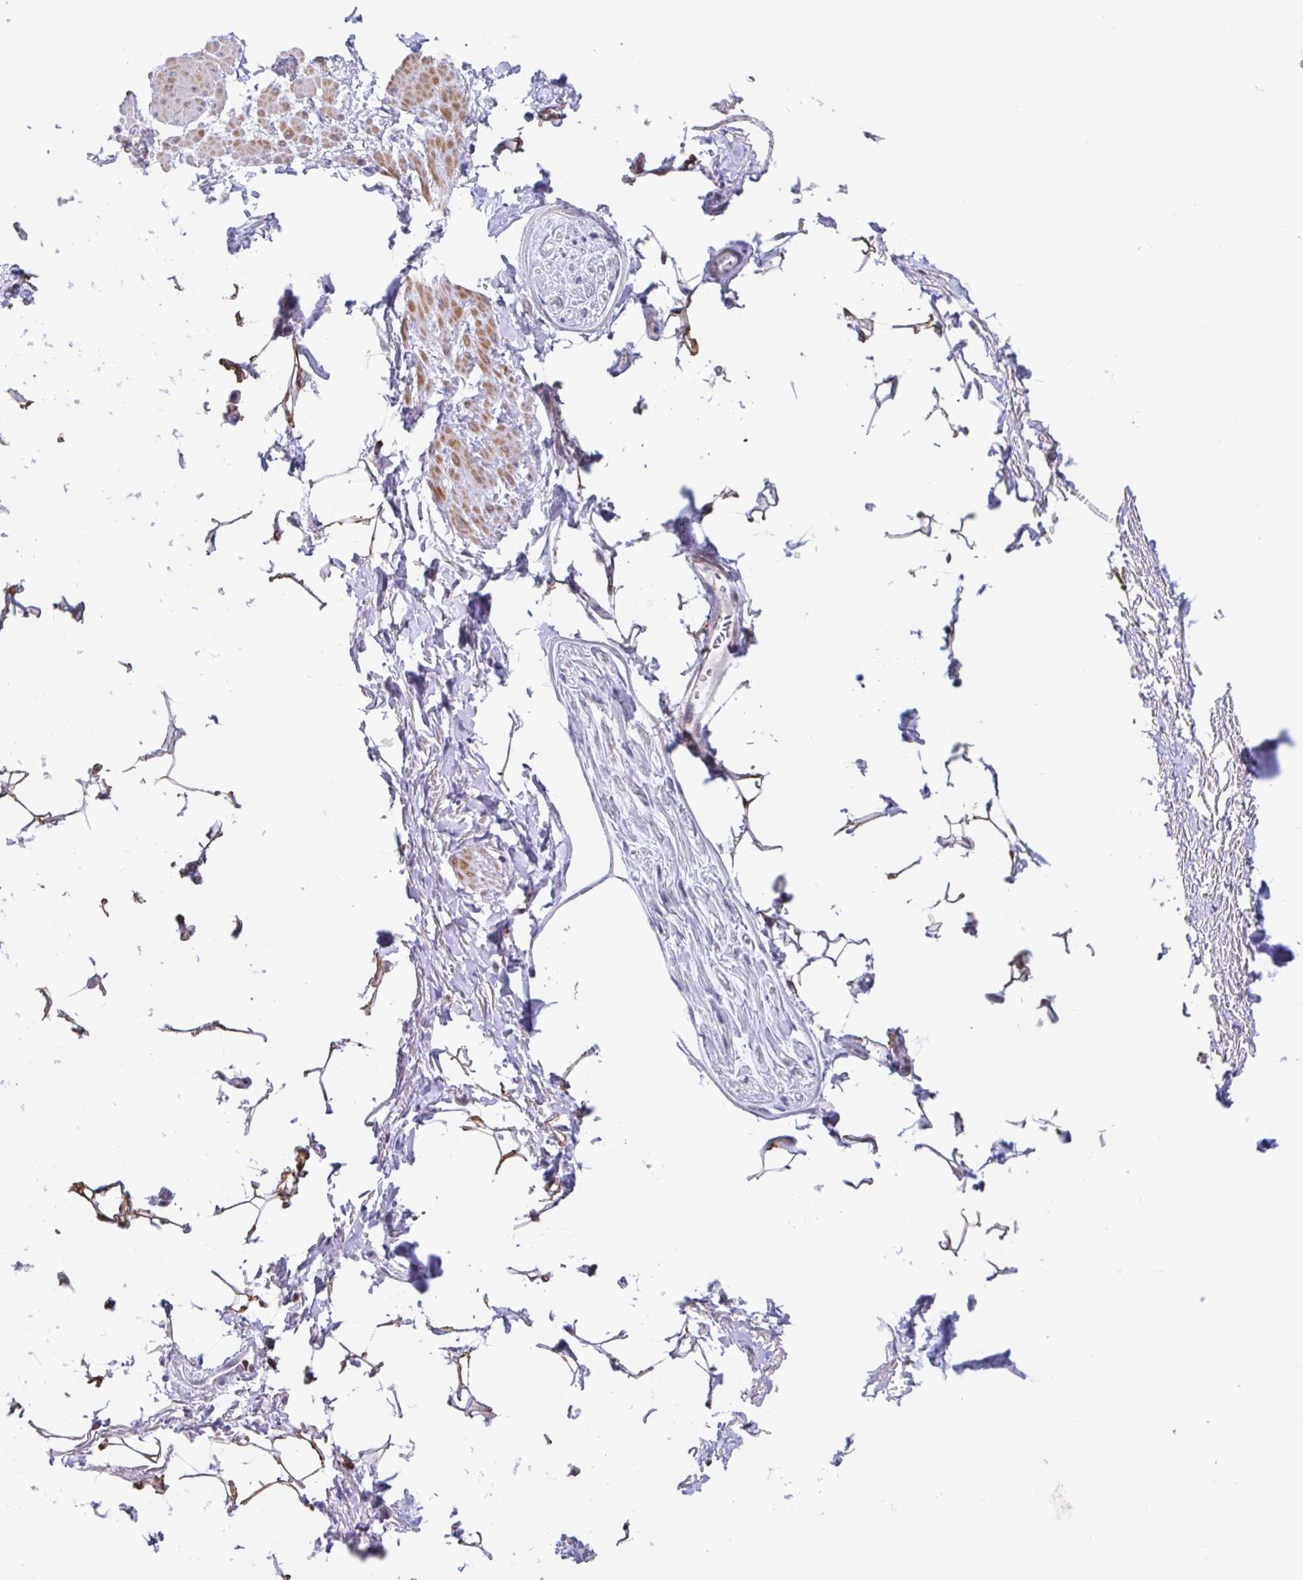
{"staining": {"intensity": "weak", "quantity": "25%-75%", "location": "cytoplasmic/membranous"}, "tissue": "adipose tissue", "cell_type": "Adipocytes", "image_type": "normal", "snomed": [{"axis": "morphology", "description": "Normal tissue, NOS"}, {"axis": "topography", "description": "Peripheral nerve tissue"}], "caption": "A brown stain highlights weak cytoplasmic/membranous positivity of a protein in adipocytes of normal human adipose tissue.", "gene": "WDR72", "patient": {"sex": "male", "age": 51}}